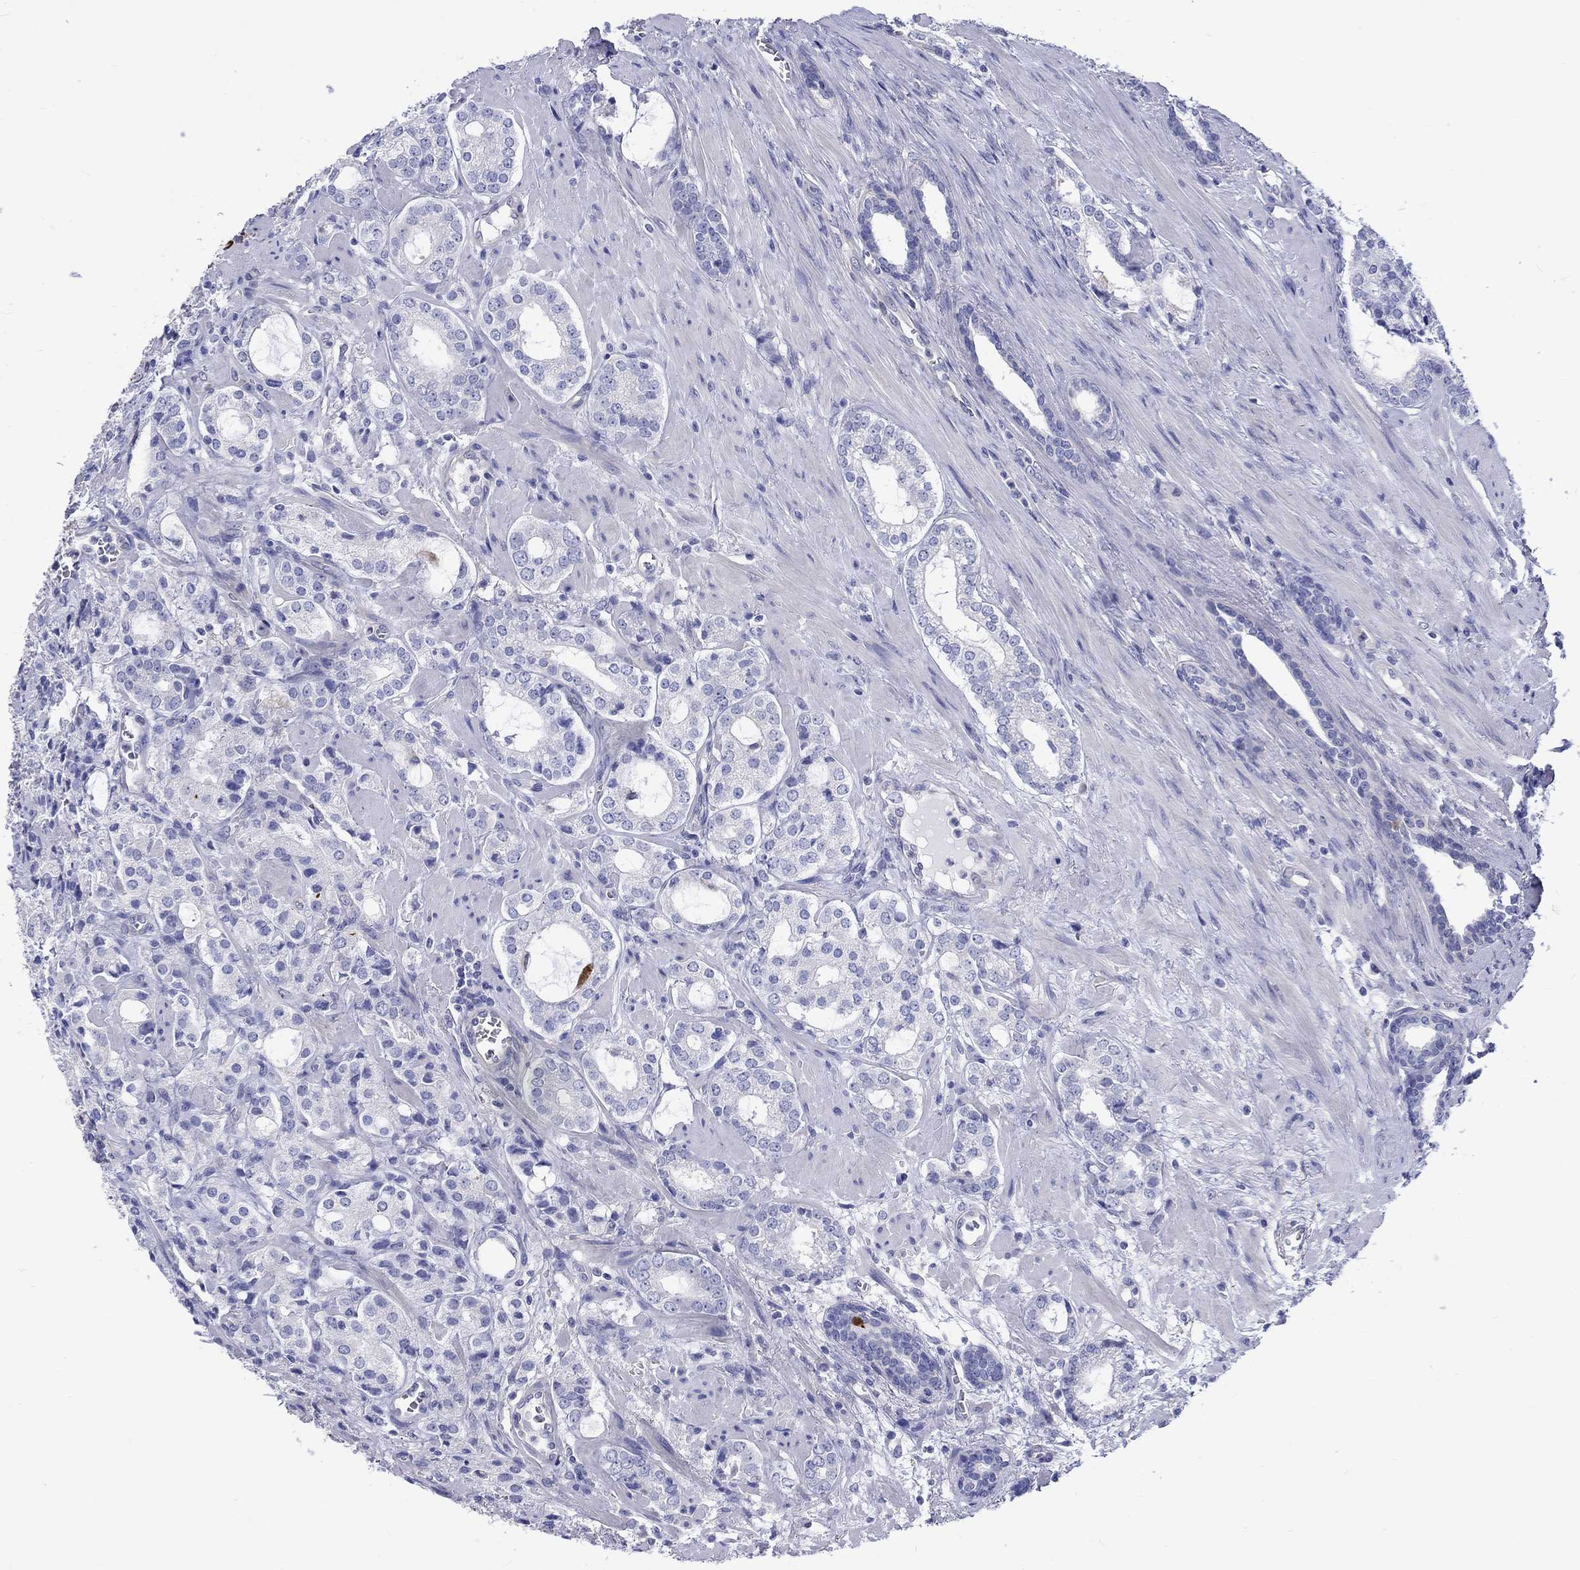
{"staining": {"intensity": "negative", "quantity": "none", "location": "none"}, "tissue": "prostate cancer", "cell_type": "Tumor cells", "image_type": "cancer", "snomed": [{"axis": "morphology", "description": "Adenocarcinoma, NOS"}, {"axis": "topography", "description": "Prostate"}], "caption": "Photomicrograph shows no significant protein expression in tumor cells of prostate cancer. (Stains: DAB immunohistochemistry with hematoxylin counter stain, Microscopy: brightfield microscopy at high magnification).", "gene": "SH2D7", "patient": {"sex": "male", "age": 66}}